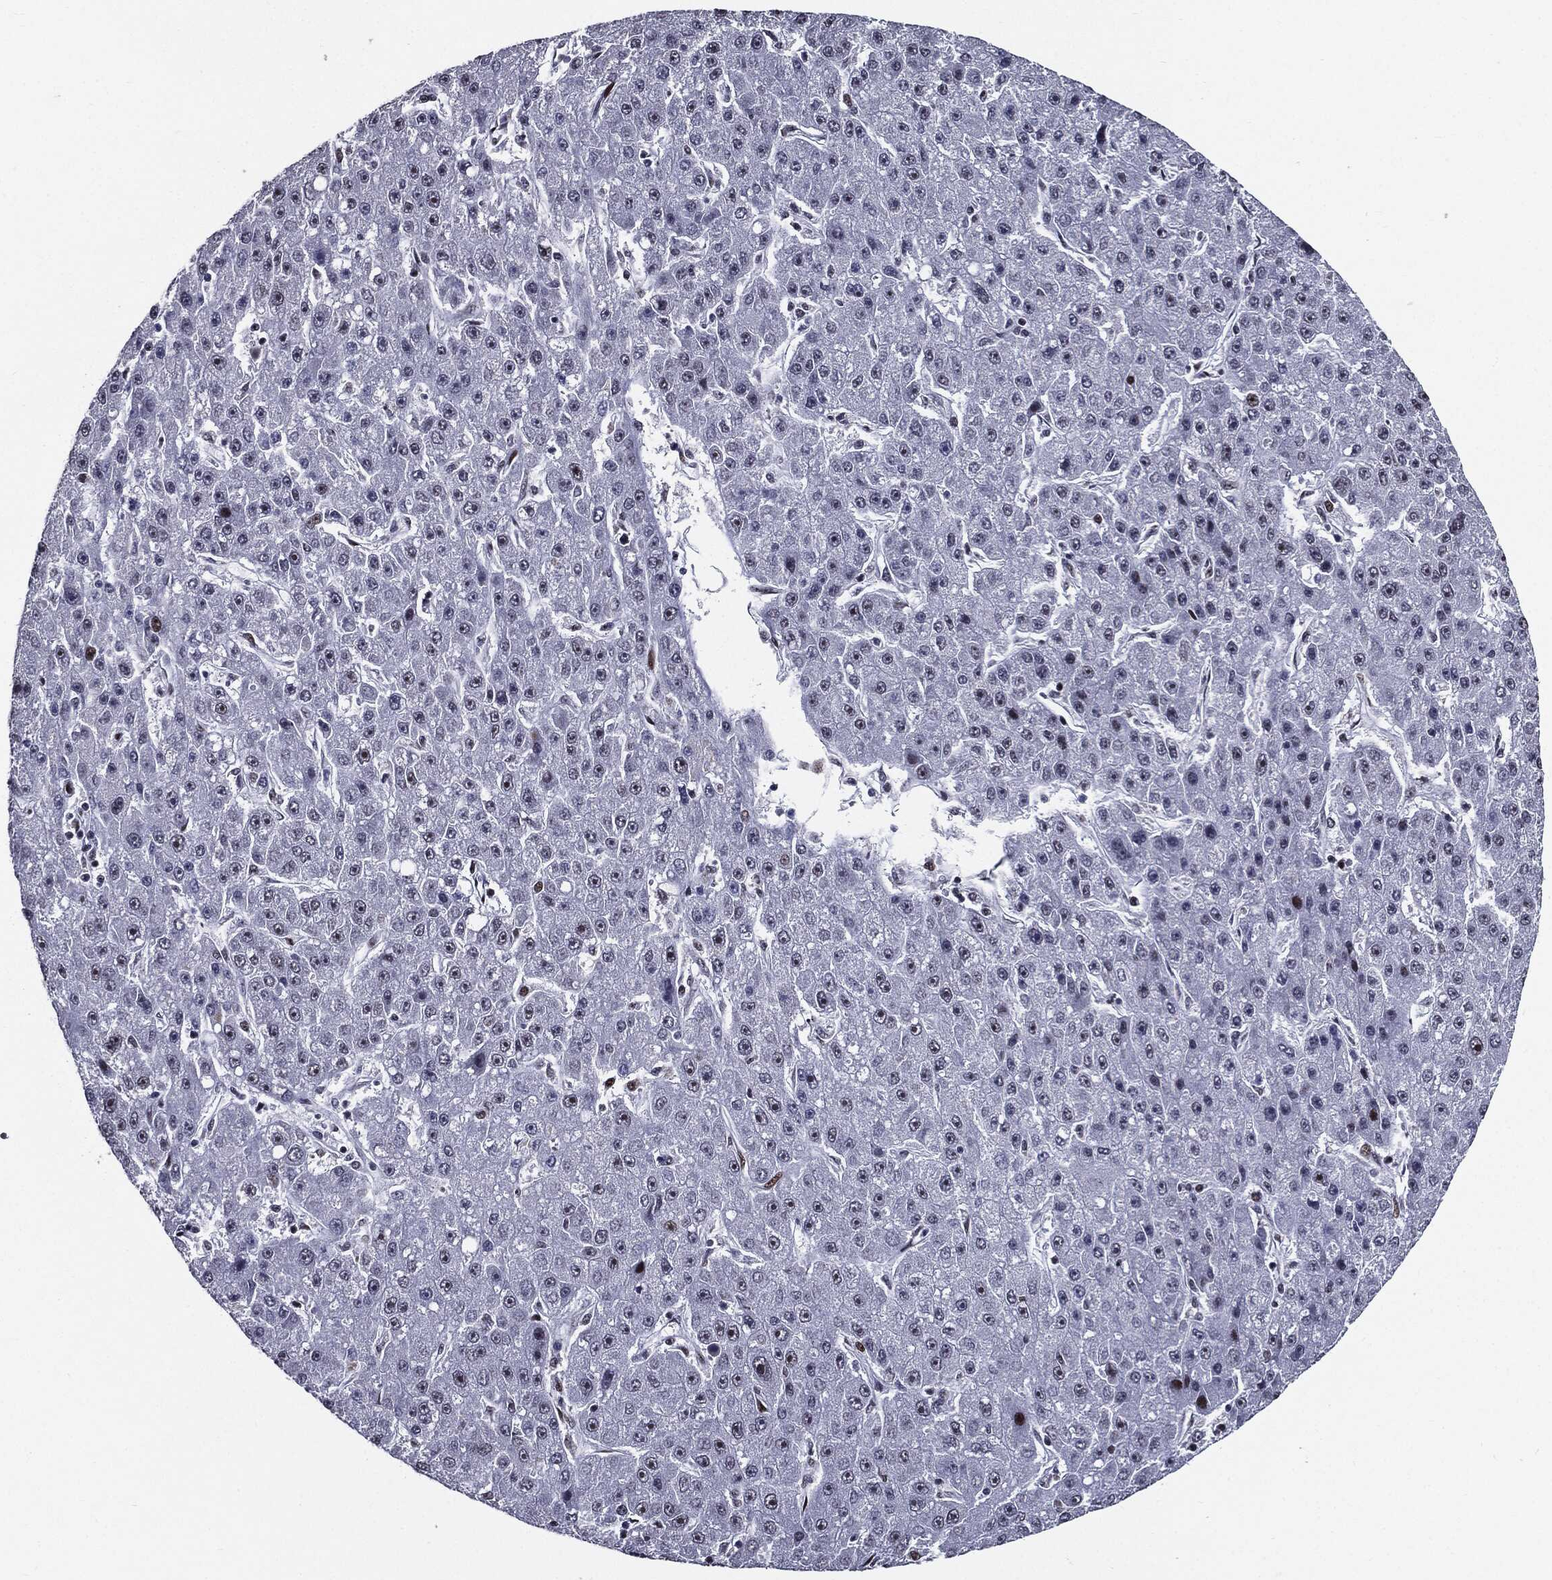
{"staining": {"intensity": "negative", "quantity": "none", "location": "none"}, "tissue": "liver cancer", "cell_type": "Tumor cells", "image_type": "cancer", "snomed": [{"axis": "morphology", "description": "Carcinoma, Hepatocellular, NOS"}, {"axis": "topography", "description": "Liver"}], "caption": "Immunohistochemical staining of liver cancer displays no significant positivity in tumor cells. (Brightfield microscopy of DAB IHC at high magnification).", "gene": "ZFP91", "patient": {"sex": "male", "age": 67}}